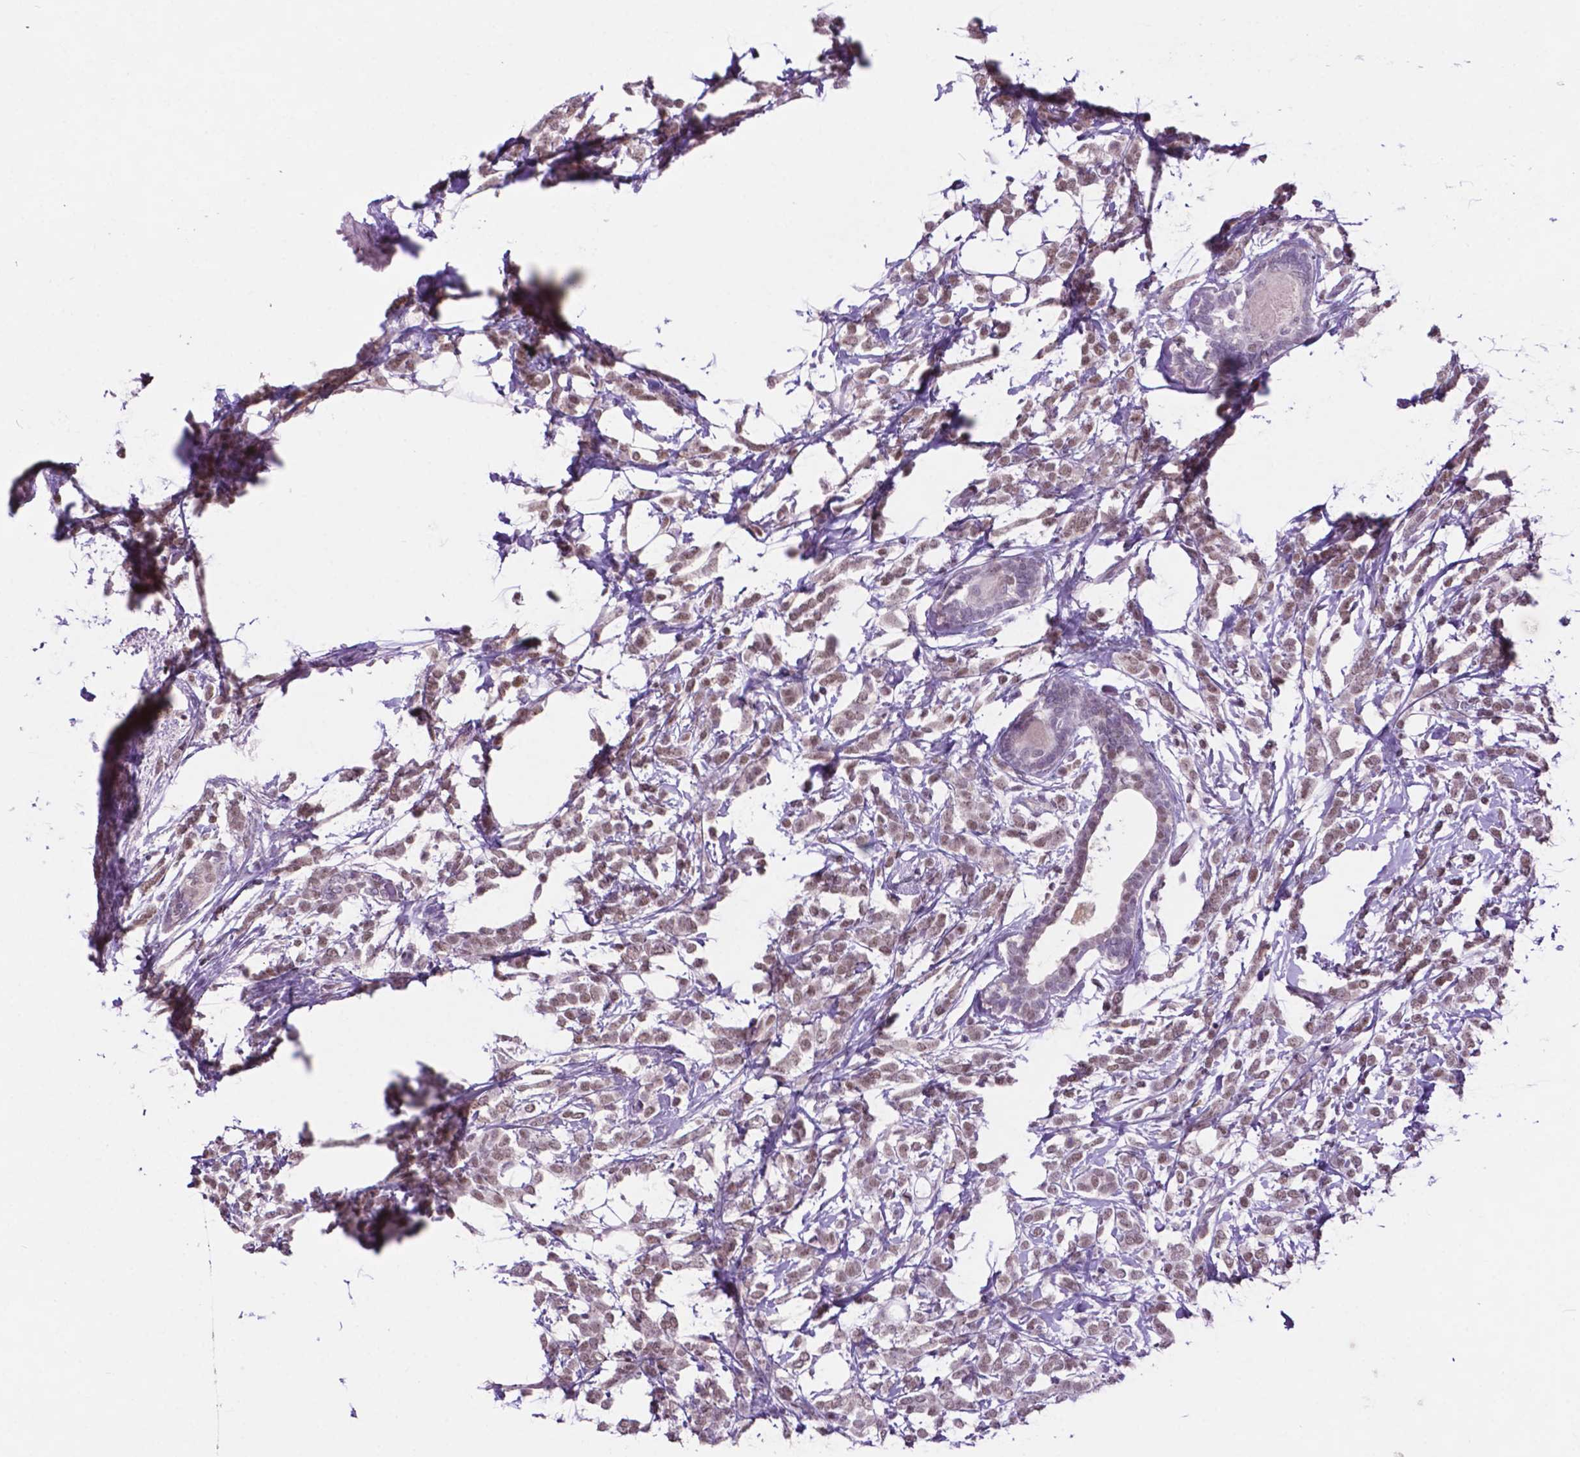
{"staining": {"intensity": "moderate", "quantity": ">75%", "location": "nuclear"}, "tissue": "breast cancer", "cell_type": "Tumor cells", "image_type": "cancer", "snomed": [{"axis": "morphology", "description": "Lobular carcinoma"}, {"axis": "topography", "description": "Breast"}], "caption": "High-power microscopy captured an IHC histopathology image of lobular carcinoma (breast), revealing moderate nuclear positivity in approximately >75% of tumor cells.", "gene": "NCOR1", "patient": {"sex": "female", "age": 49}}